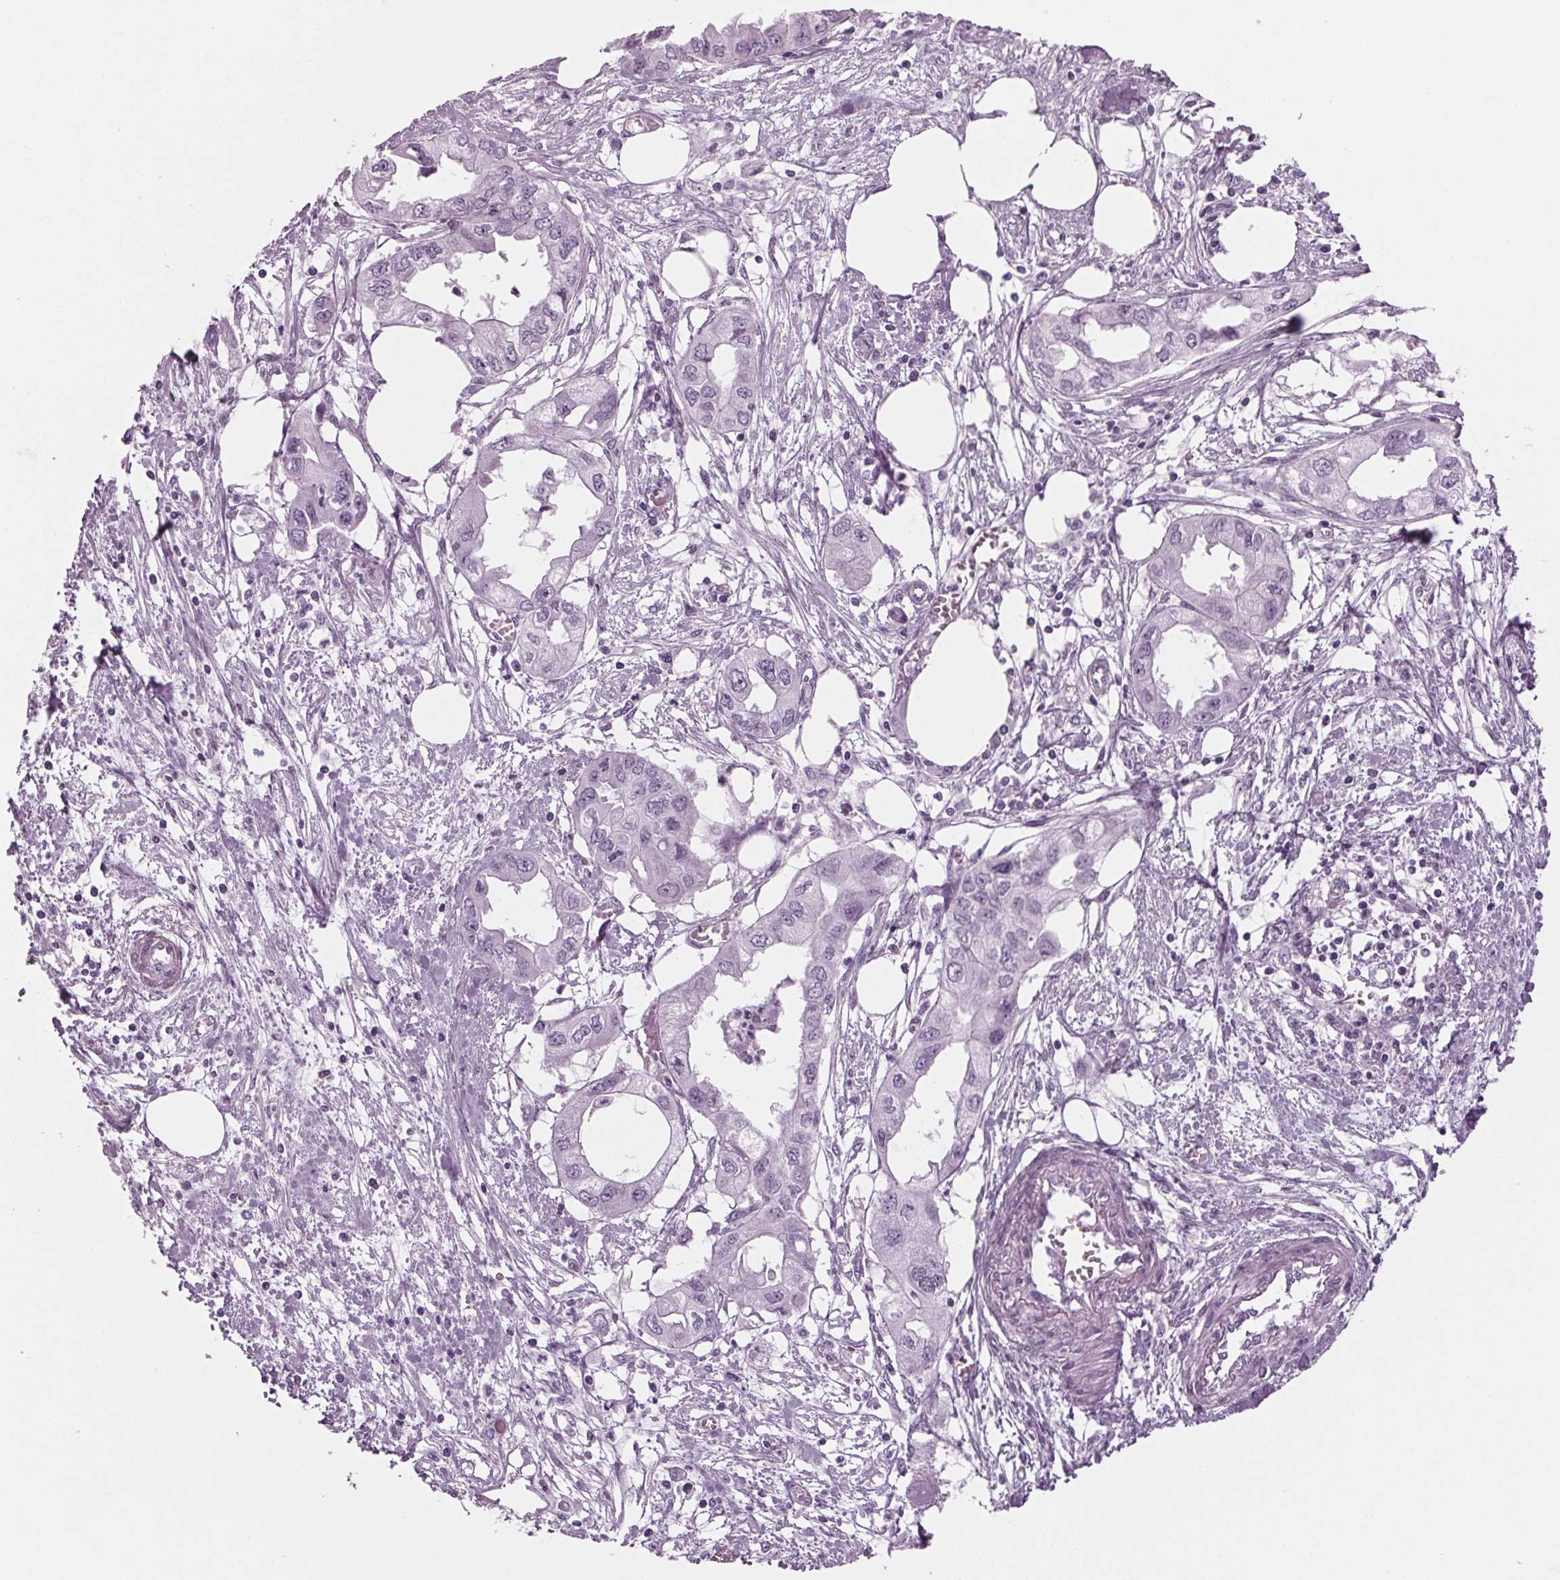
{"staining": {"intensity": "negative", "quantity": "none", "location": "none"}, "tissue": "endometrial cancer", "cell_type": "Tumor cells", "image_type": "cancer", "snomed": [{"axis": "morphology", "description": "Adenocarcinoma, NOS"}, {"axis": "morphology", "description": "Adenocarcinoma, metastatic, NOS"}, {"axis": "topography", "description": "Adipose tissue"}, {"axis": "topography", "description": "Endometrium"}], "caption": "Protein analysis of metastatic adenocarcinoma (endometrial) demonstrates no significant staining in tumor cells. The staining was performed using DAB to visualize the protein expression in brown, while the nuclei were stained in blue with hematoxylin (Magnification: 20x).", "gene": "BHLHE22", "patient": {"sex": "female", "age": 67}}